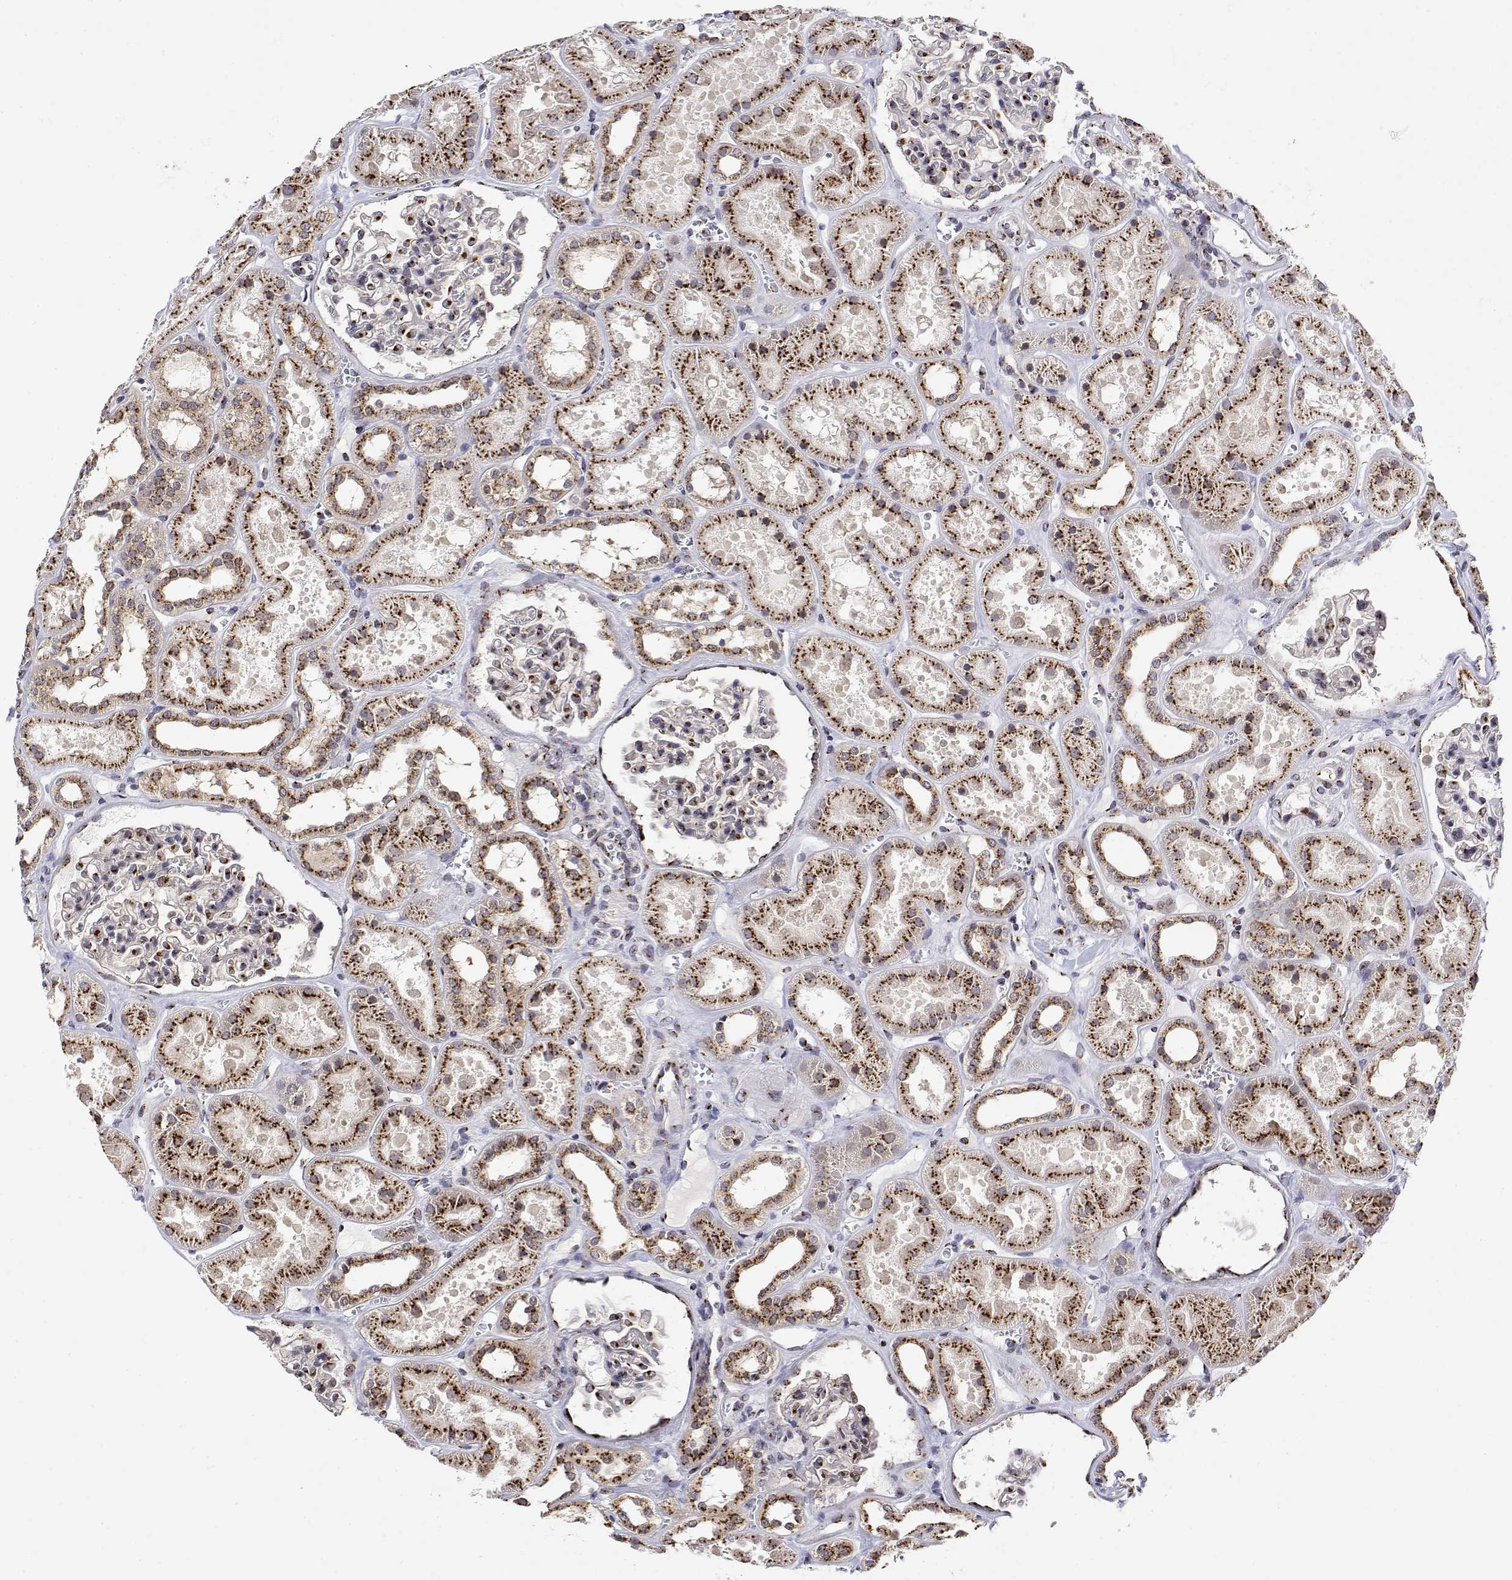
{"staining": {"intensity": "strong", "quantity": "<25%", "location": "cytoplasmic/membranous"}, "tissue": "kidney", "cell_type": "Cells in glomeruli", "image_type": "normal", "snomed": [{"axis": "morphology", "description": "Normal tissue, NOS"}, {"axis": "topography", "description": "Kidney"}], "caption": "An image showing strong cytoplasmic/membranous expression in approximately <25% of cells in glomeruli in benign kidney, as visualized by brown immunohistochemical staining.", "gene": "YIPF3", "patient": {"sex": "female", "age": 41}}